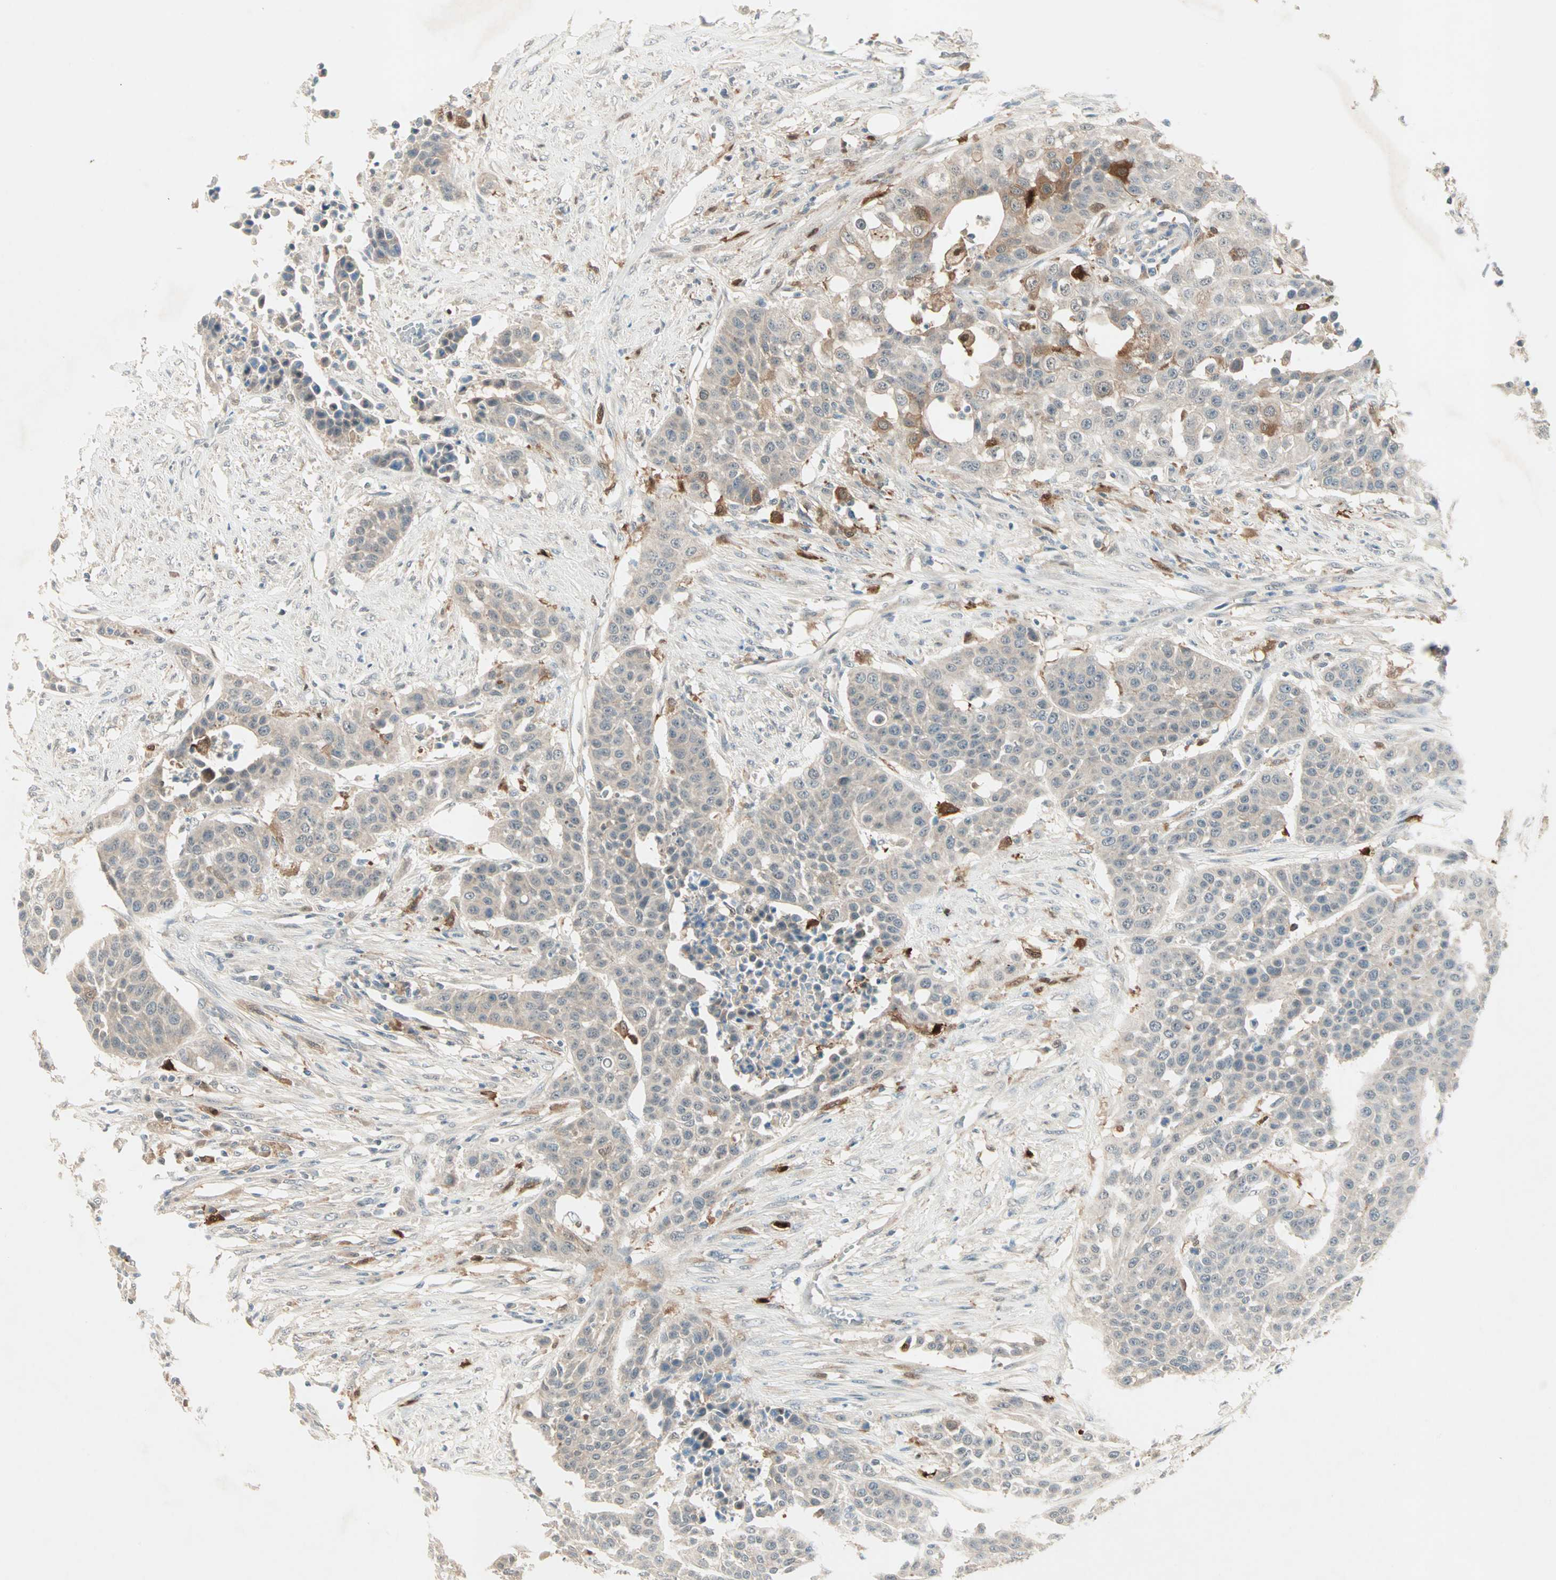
{"staining": {"intensity": "weak", "quantity": ">75%", "location": "cytoplasmic/membranous"}, "tissue": "urothelial cancer", "cell_type": "Tumor cells", "image_type": "cancer", "snomed": [{"axis": "morphology", "description": "Urothelial carcinoma, High grade"}, {"axis": "topography", "description": "Urinary bladder"}], "caption": "Urothelial cancer tissue demonstrates weak cytoplasmic/membranous expression in approximately >75% of tumor cells, visualized by immunohistochemistry. (DAB = brown stain, brightfield microscopy at high magnification).", "gene": "RTL6", "patient": {"sex": "male", "age": 74}}